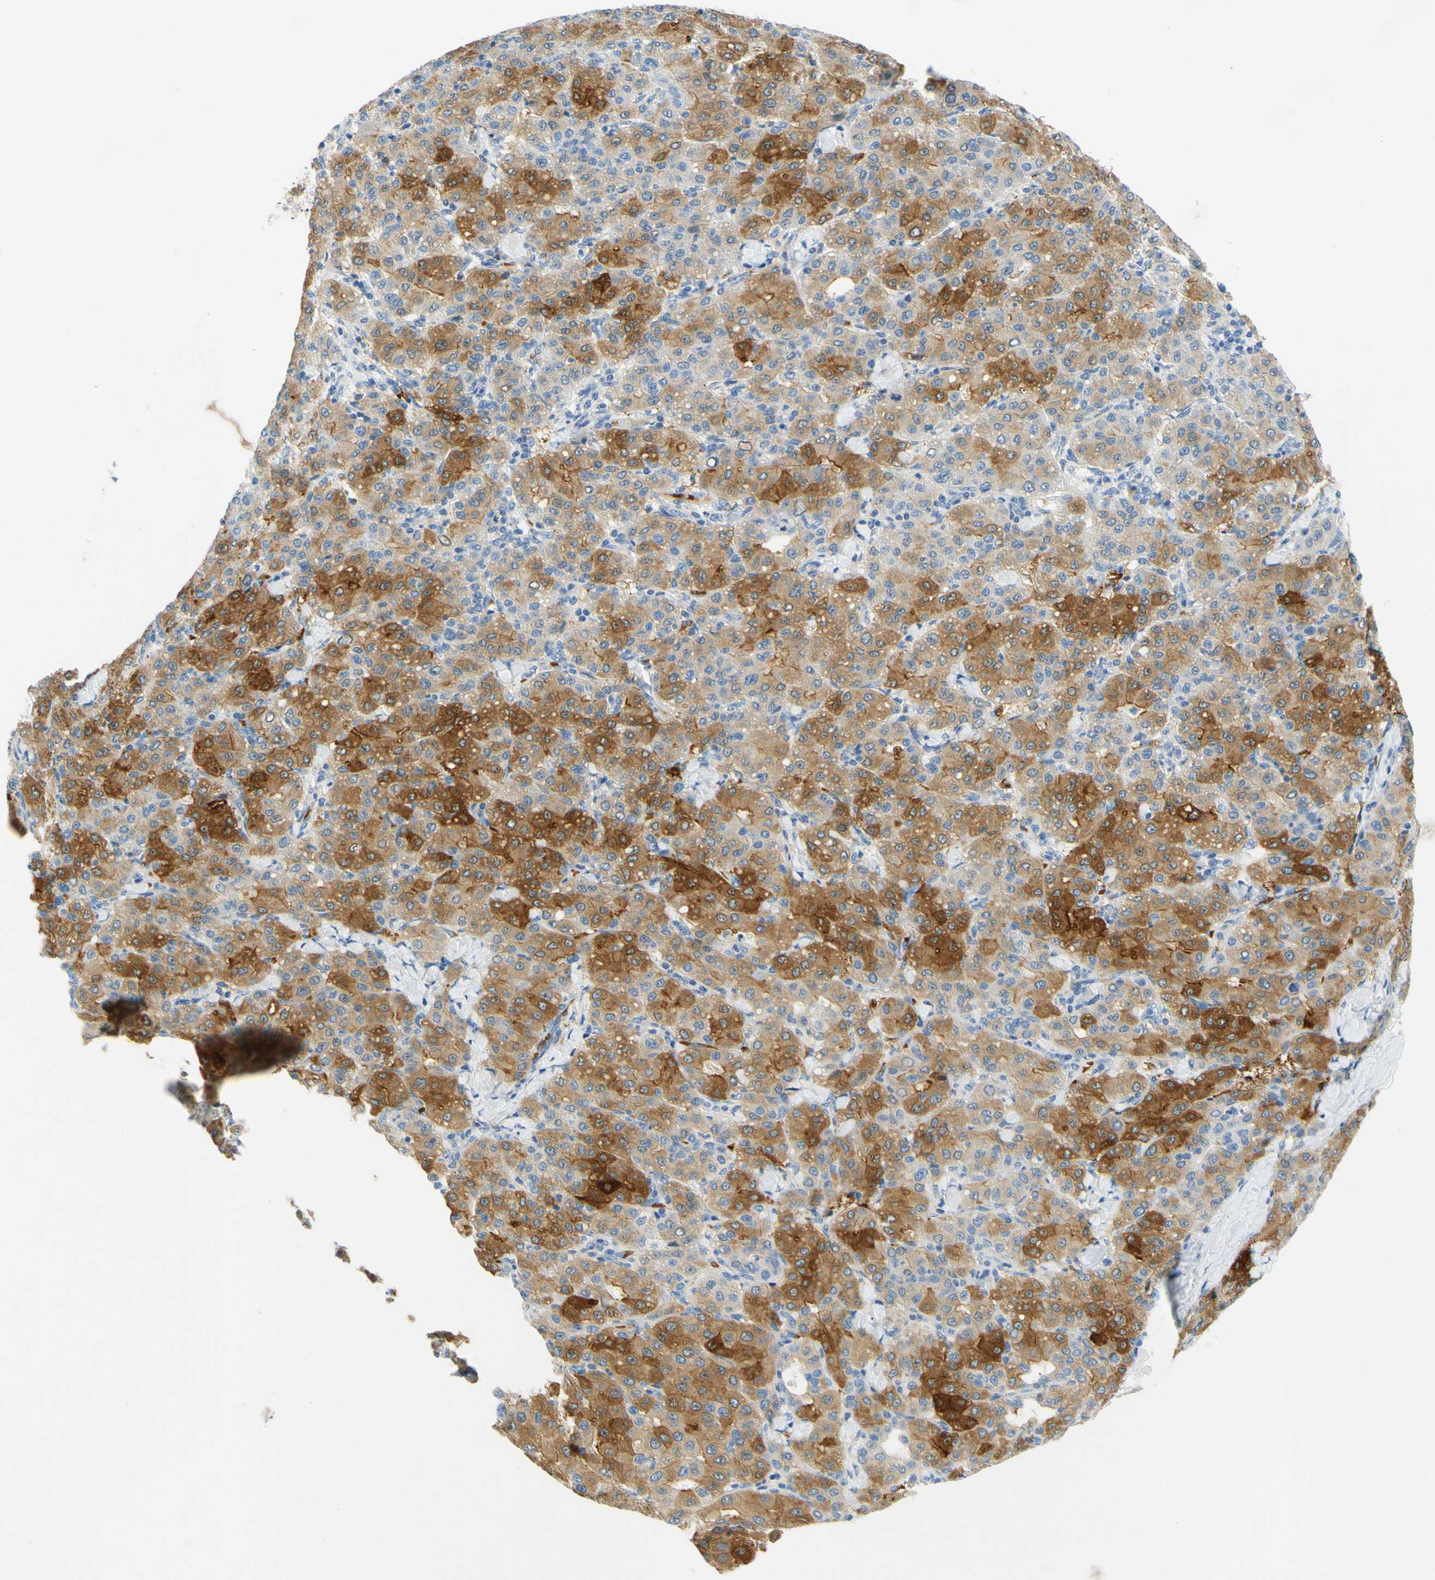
{"staining": {"intensity": "moderate", "quantity": ">75%", "location": "cytoplasmic/membranous"}, "tissue": "liver cancer", "cell_type": "Tumor cells", "image_type": "cancer", "snomed": [{"axis": "morphology", "description": "Carcinoma, Hepatocellular, NOS"}, {"axis": "topography", "description": "Liver"}], "caption": "Immunohistochemical staining of liver cancer (hepatocellular carcinoma) exhibits moderate cytoplasmic/membranous protein expression in approximately >75% of tumor cells.", "gene": "ENTREP2", "patient": {"sex": "male", "age": 65}}